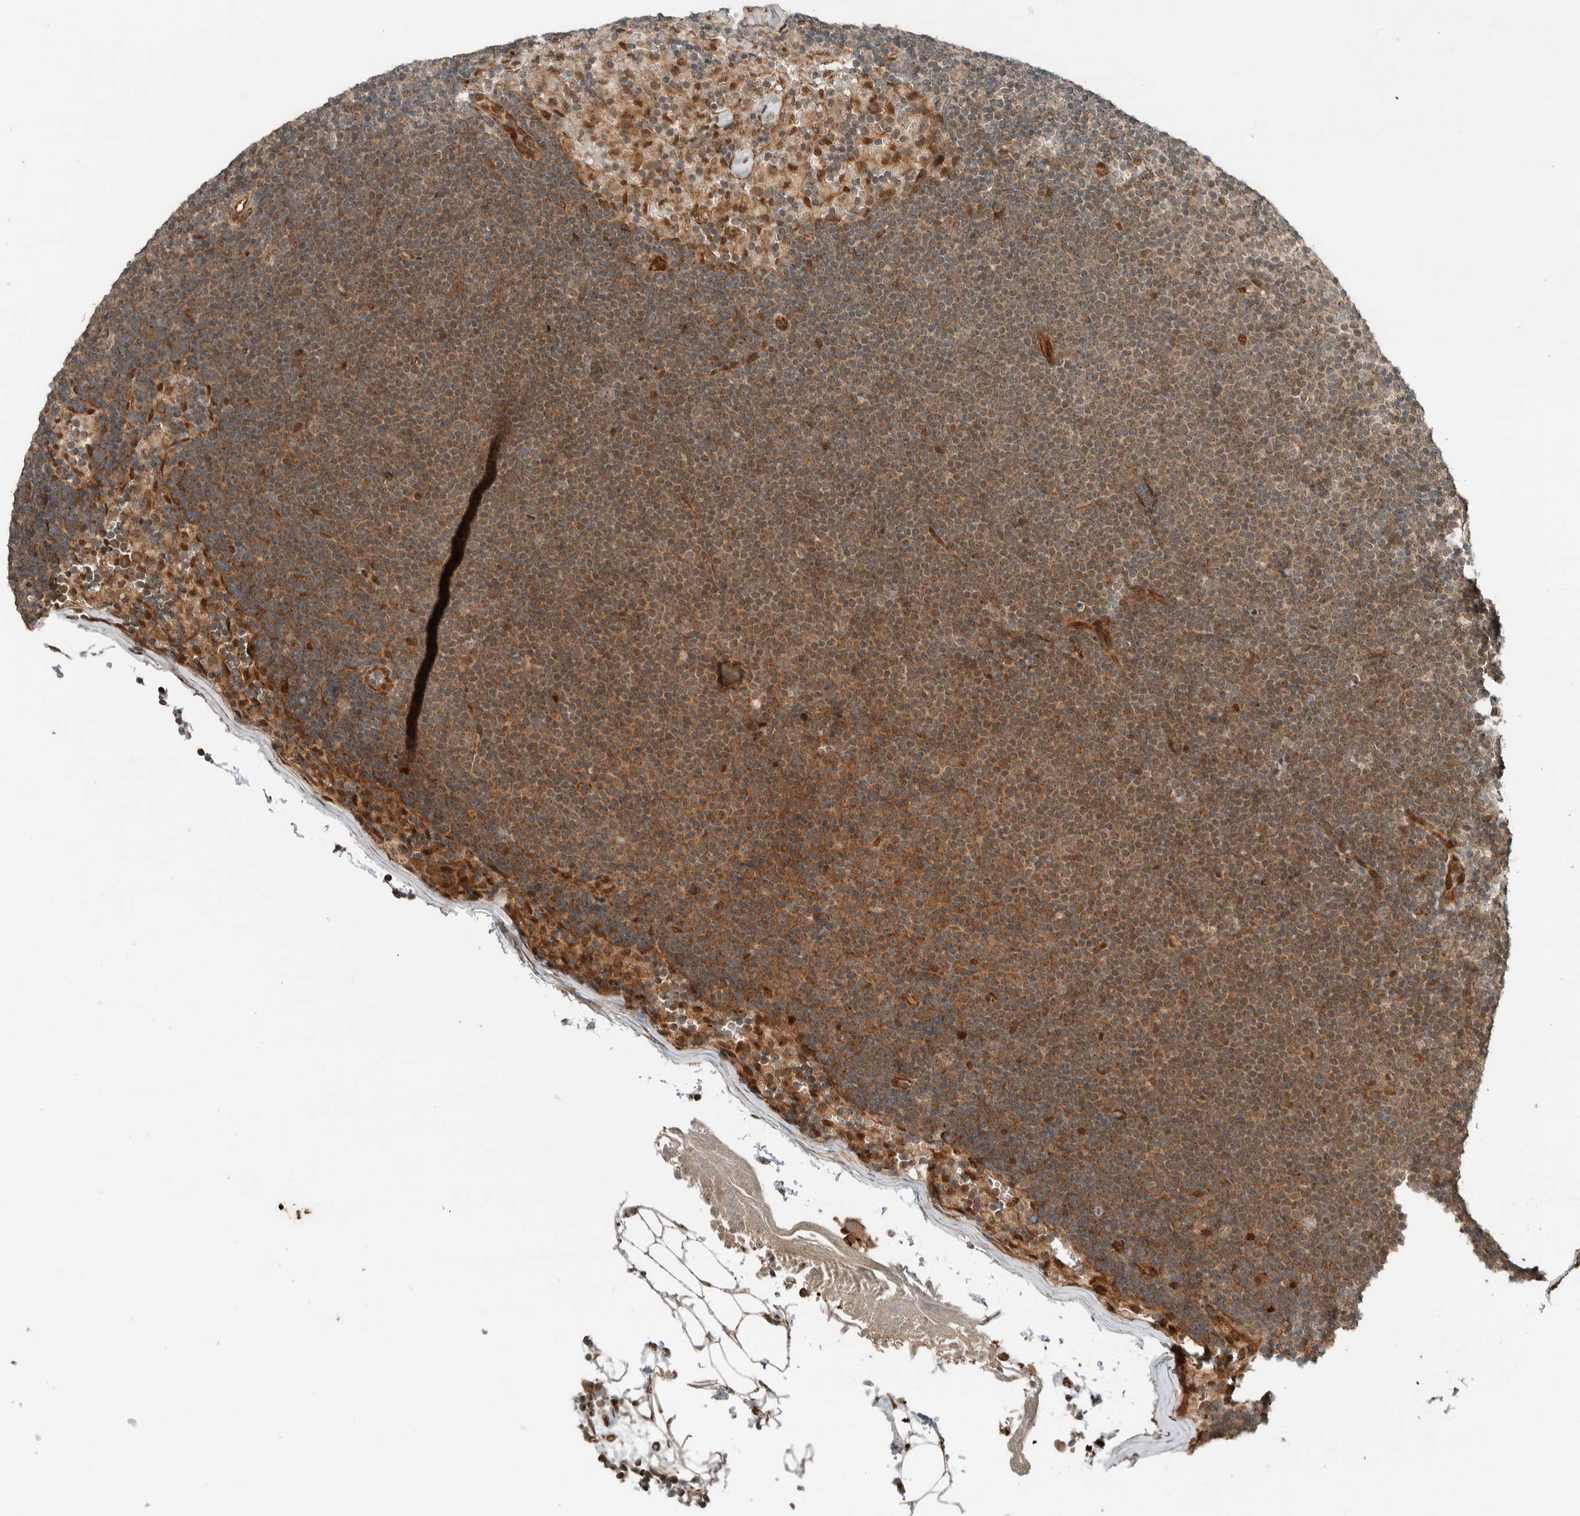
{"staining": {"intensity": "weak", "quantity": "25%-75%", "location": "cytoplasmic/membranous"}, "tissue": "lymphoma", "cell_type": "Tumor cells", "image_type": "cancer", "snomed": [{"axis": "morphology", "description": "Malignant lymphoma, non-Hodgkin's type, Low grade"}, {"axis": "topography", "description": "Lymph node"}], "caption": "Approximately 25%-75% of tumor cells in low-grade malignant lymphoma, non-Hodgkin's type display weak cytoplasmic/membranous protein positivity as visualized by brown immunohistochemical staining.", "gene": "STXBP4", "patient": {"sex": "female", "age": 53}}